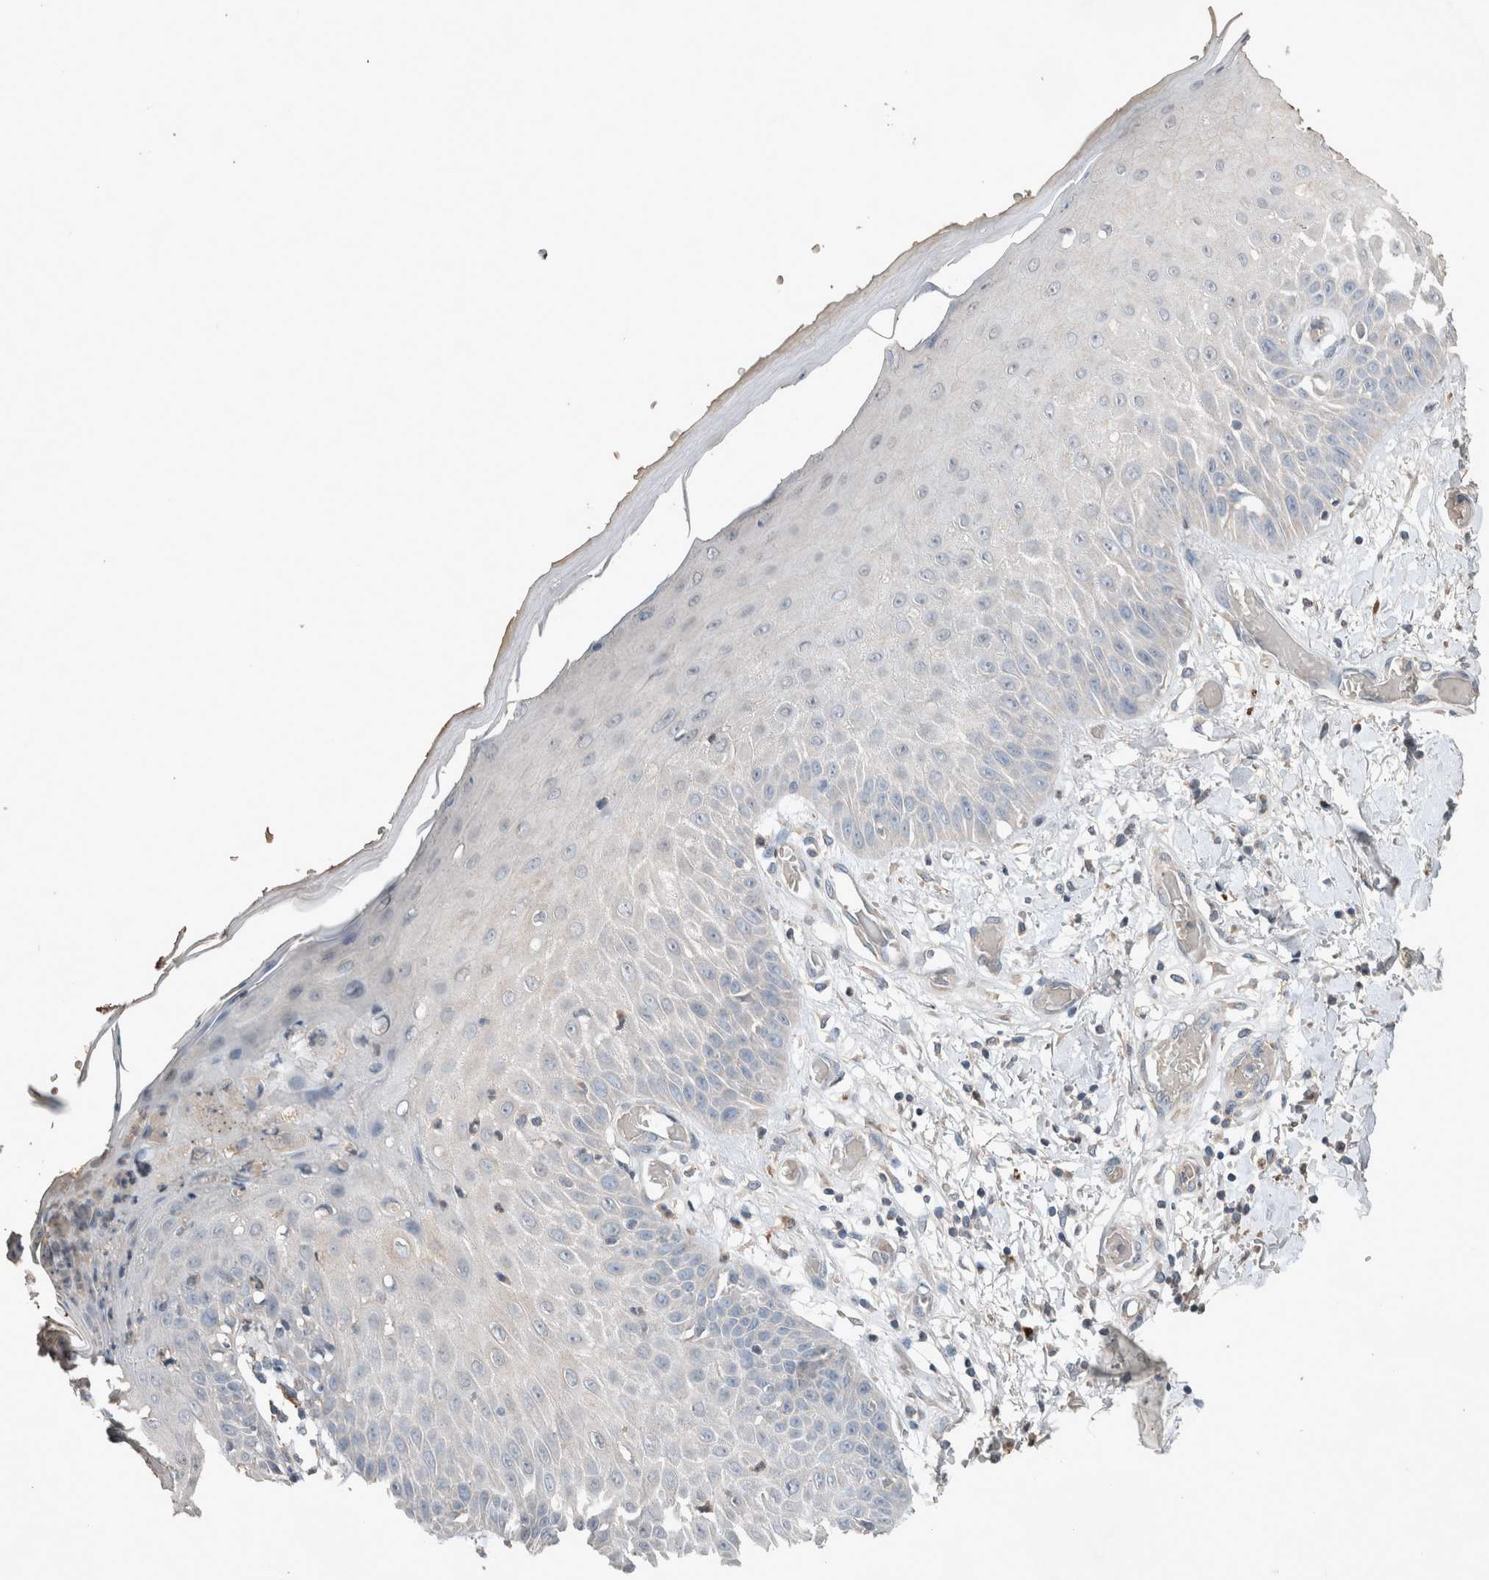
{"staining": {"intensity": "negative", "quantity": "none", "location": "none"}, "tissue": "skin", "cell_type": "Fibroblasts", "image_type": "normal", "snomed": [{"axis": "morphology", "description": "Normal tissue, NOS"}, {"axis": "morphology", "description": "Inflammation, NOS"}, {"axis": "topography", "description": "Skin"}], "caption": "High power microscopy image of an immunohistochemistry (IHC) photomicrograph of unremarkable skin, revealing no significant expression in fibroblasts. The staining is performed using DAB (3,3'-diaminobenzidine) brown chromogen with nuclei counter-stained in using hematoxylin.", "gene": "UGCG", "patient": {"sex": "female", "age": 44}}